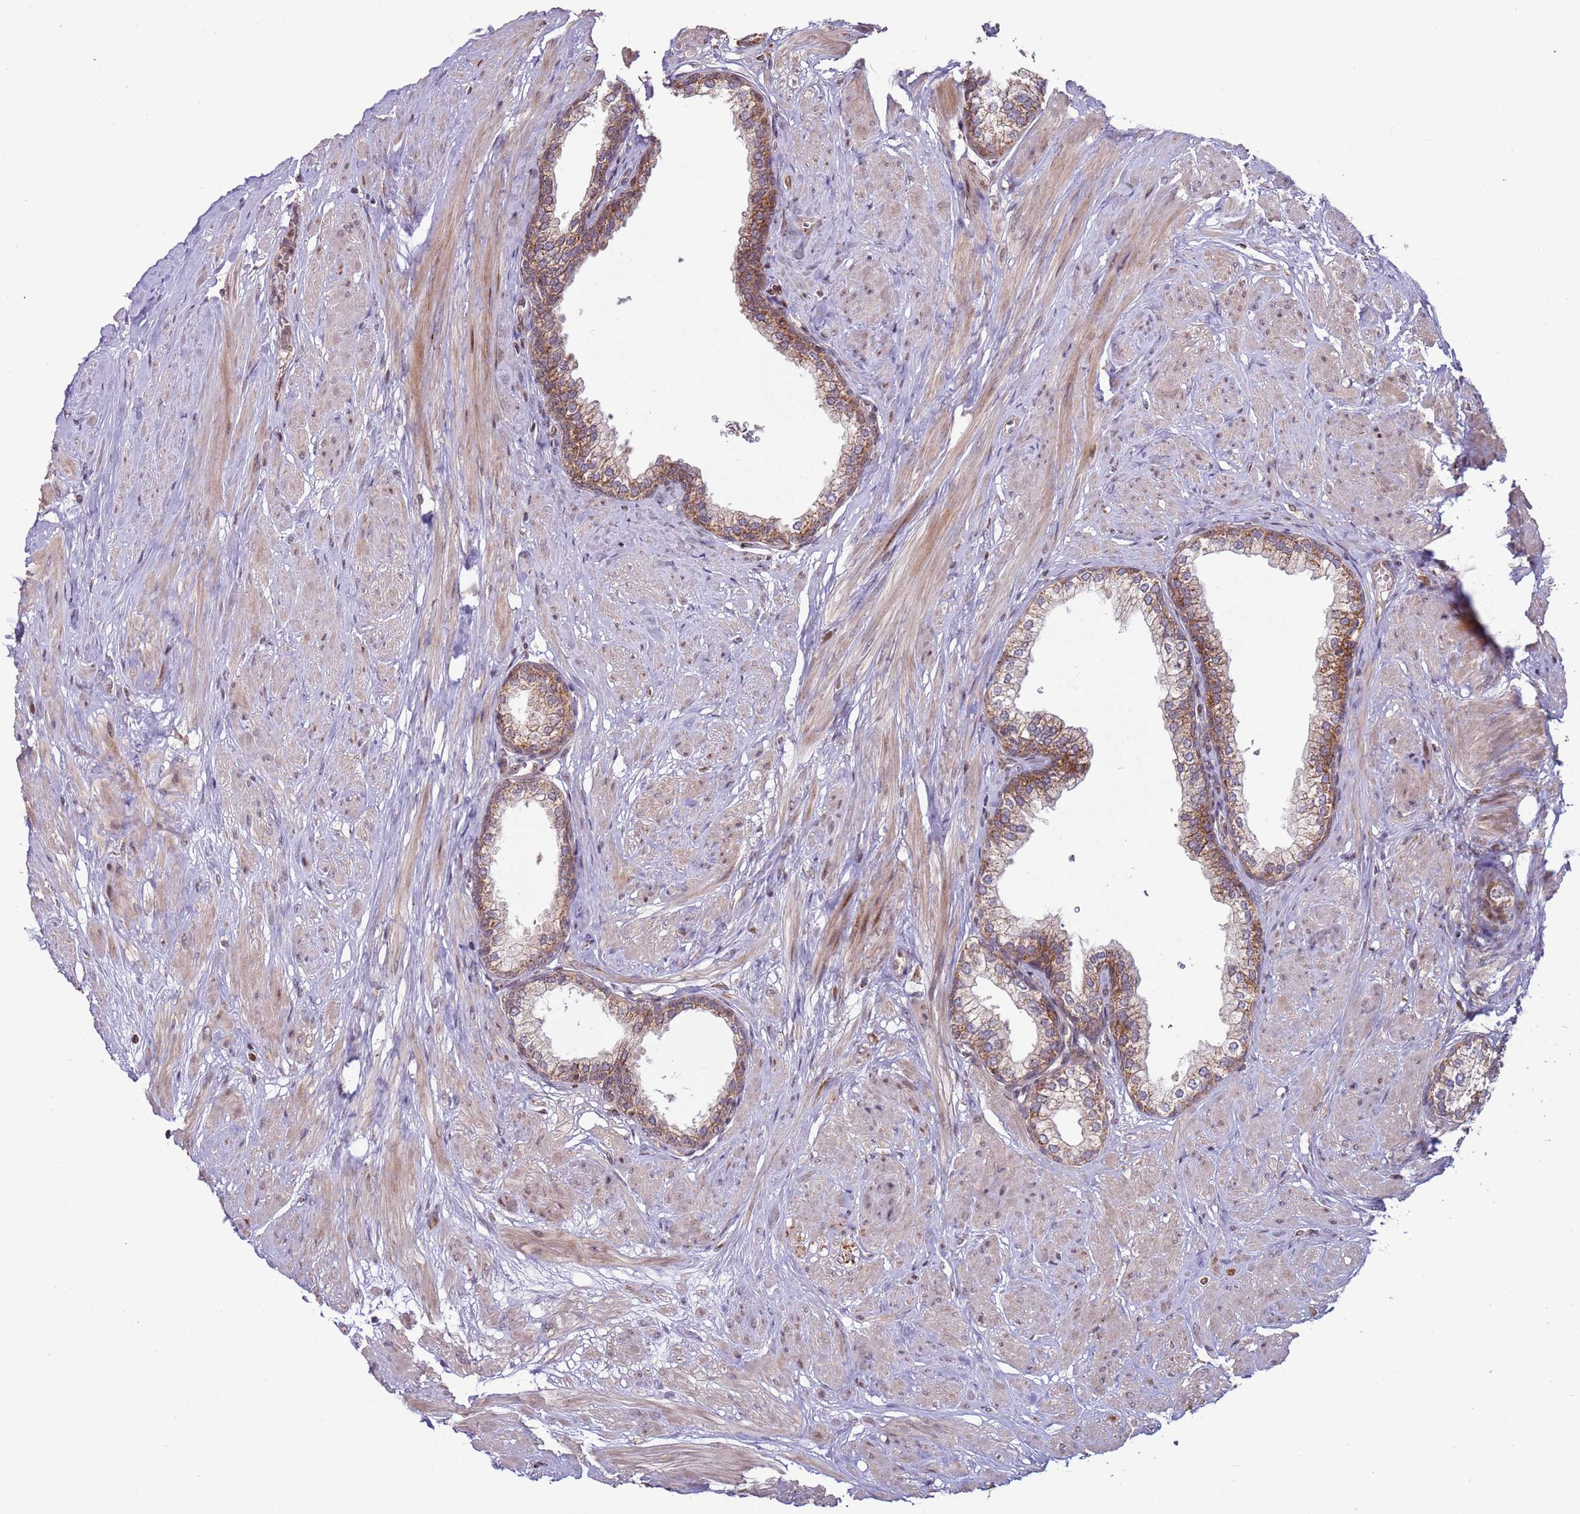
{"staining": {"intensity": "moderate", "quantity": ">75%", "location": "cytoplasmic/membranous"}, "tissue": "prostate", "cell_type": "Glandular cells", "image_type": "normal", "snomed": [{"axis": "morphology", "description": "Normal tissue, NOS"}, {"axis": "morphology", "description": "Urothelial carcinoma, Low grade"}, {"axis": "topography", "description": "Urinary bladder"}, {"axis": "topography", "description": "Prostate"}], "caption": "An immunohistochemistry micrograph of benign tissue is shown. Protein staining in brown highlights moderate cytoplasmic/membranous positivity in prostate within glandular cells. (DAB = brown stain, brightfield microscopy at high magnification).", "gene": "RCOR2", "patient": {"sex": "male", "age": 60}}